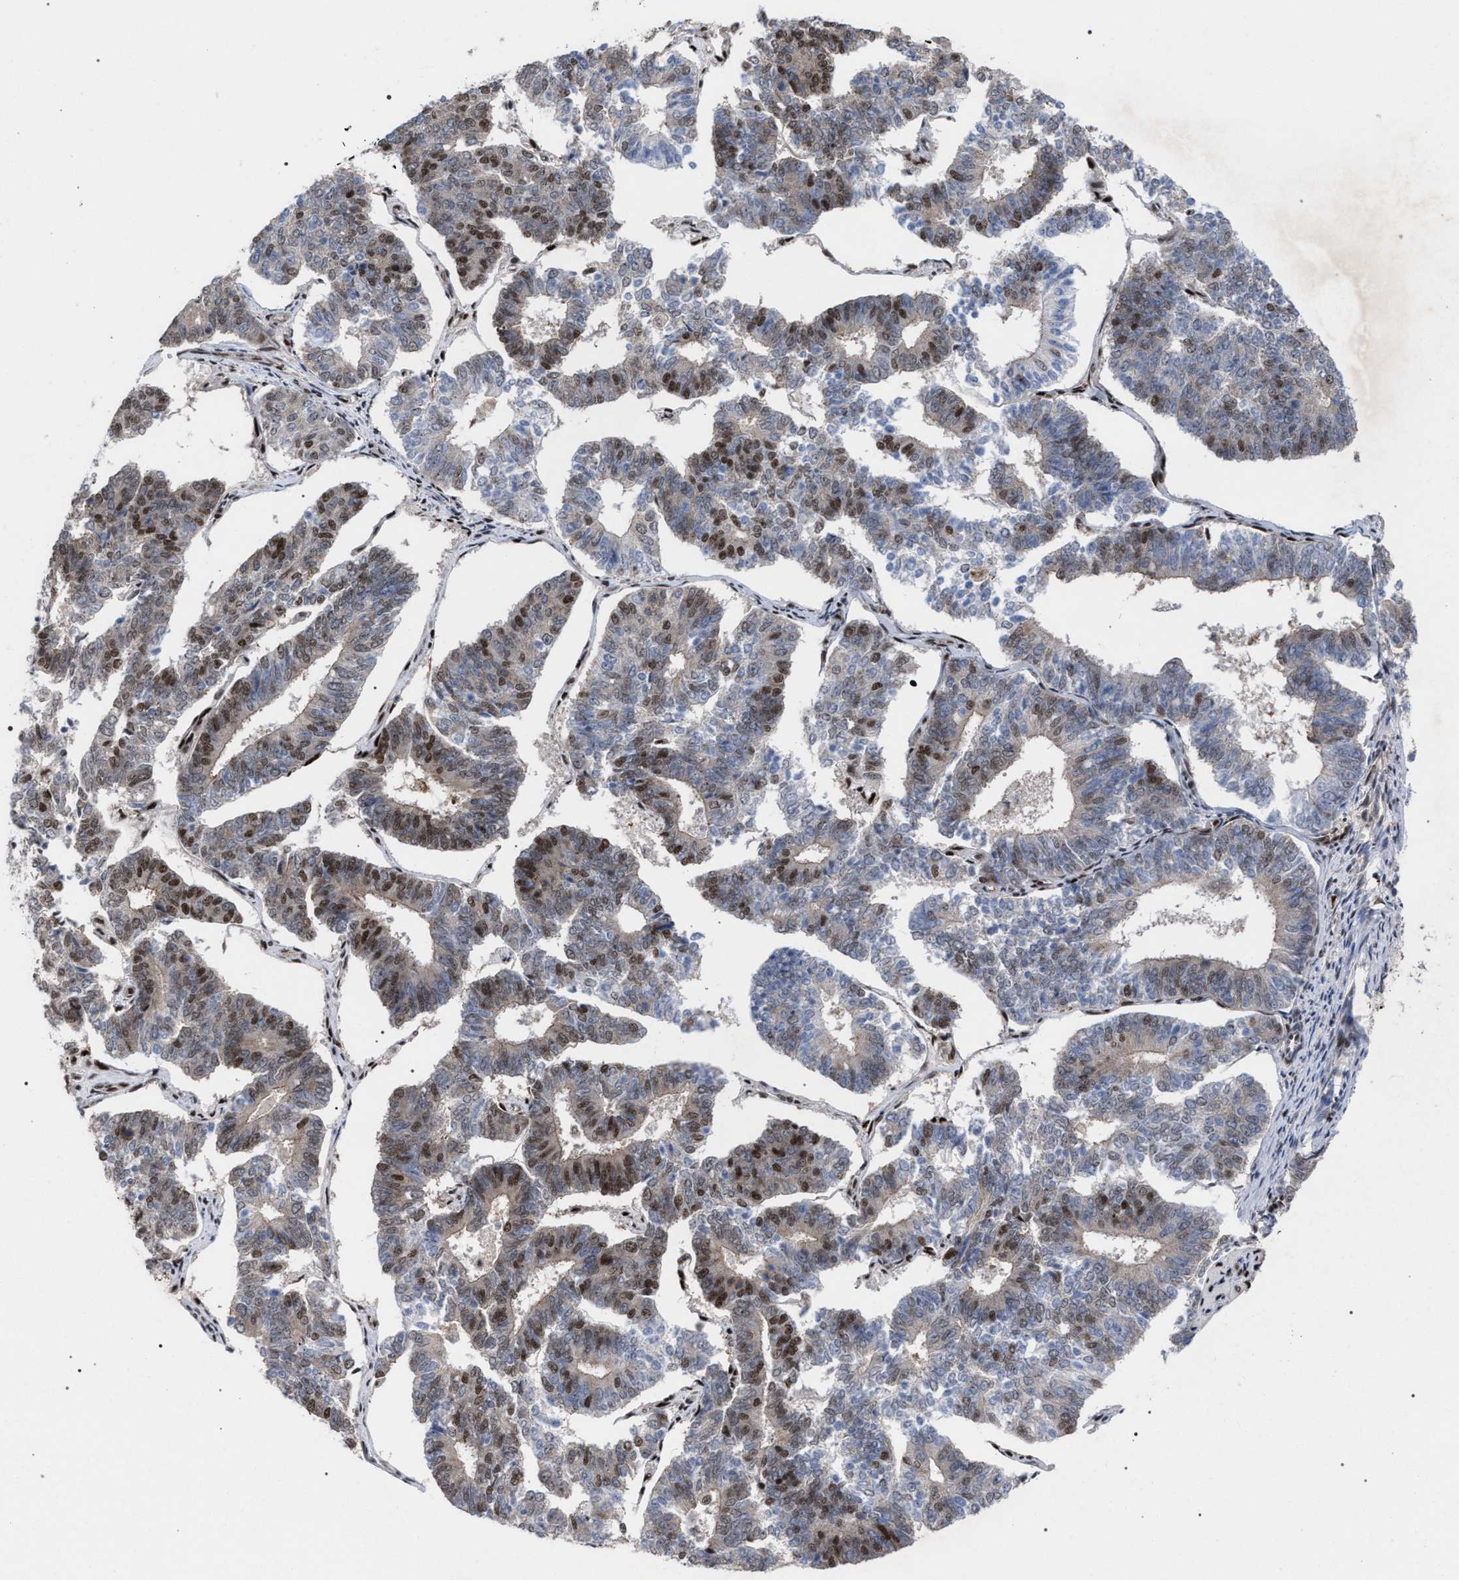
{"staining": {"intensity": "moderate", "quantity": "25%-75%", "location": "nuclear"}, "tissue": "endometrial cancer", "cell_type": "Tumor cells", "image_type": "cancer", "snomed": [{"axis": "morphology", "description": "Adenocarcinoma, NOS"}, {"axis": "topography", "description": "Endometrium"}], "caption": "Immunohistochemical staining of human endometrial cancer (adenocarcinoma) displays moderate nuclear protein expression in about 25%-75% of tumor cells.", "gene": "SCAF4", "patient": {"sex": "female", "age": 70}}